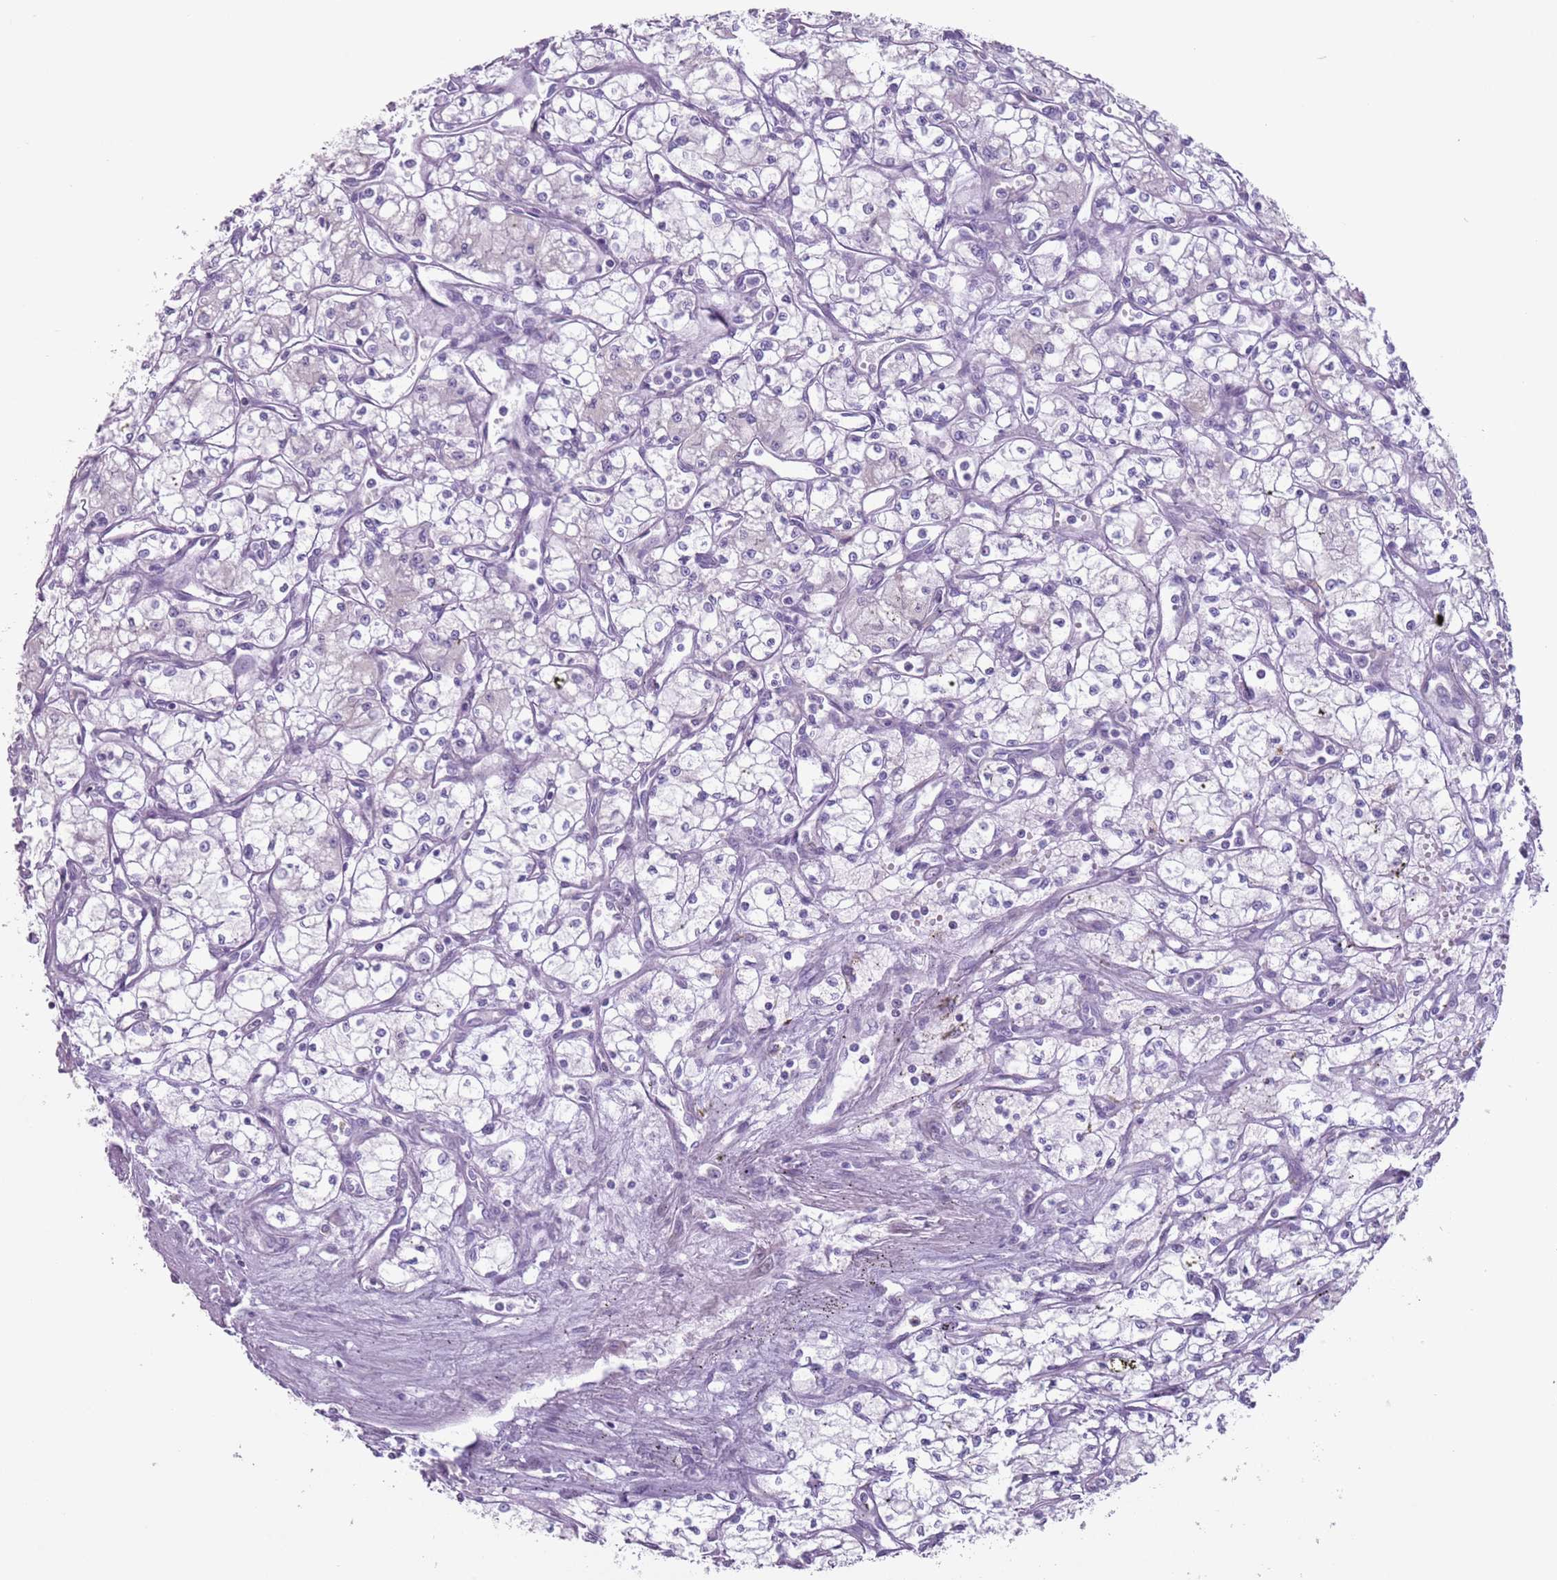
{"staining": {"intensity": "negative", "quantity": "none", "location": "none"}, "tissue": "renal cancer", "cell_type": "Tumor cells", "image_type": "cancer", "snomed": [{"axis": "morphology", "description": "Adenocarcinoma, NOS"}, {"axis": "topography", "description": "Kidney"}], "caption": "Immunohistochemistry of renal adenocarcinoma reveals no expression in tumor cells.", "gene": "HYOU1", "patient": {"sex": "male", "age": 59}}